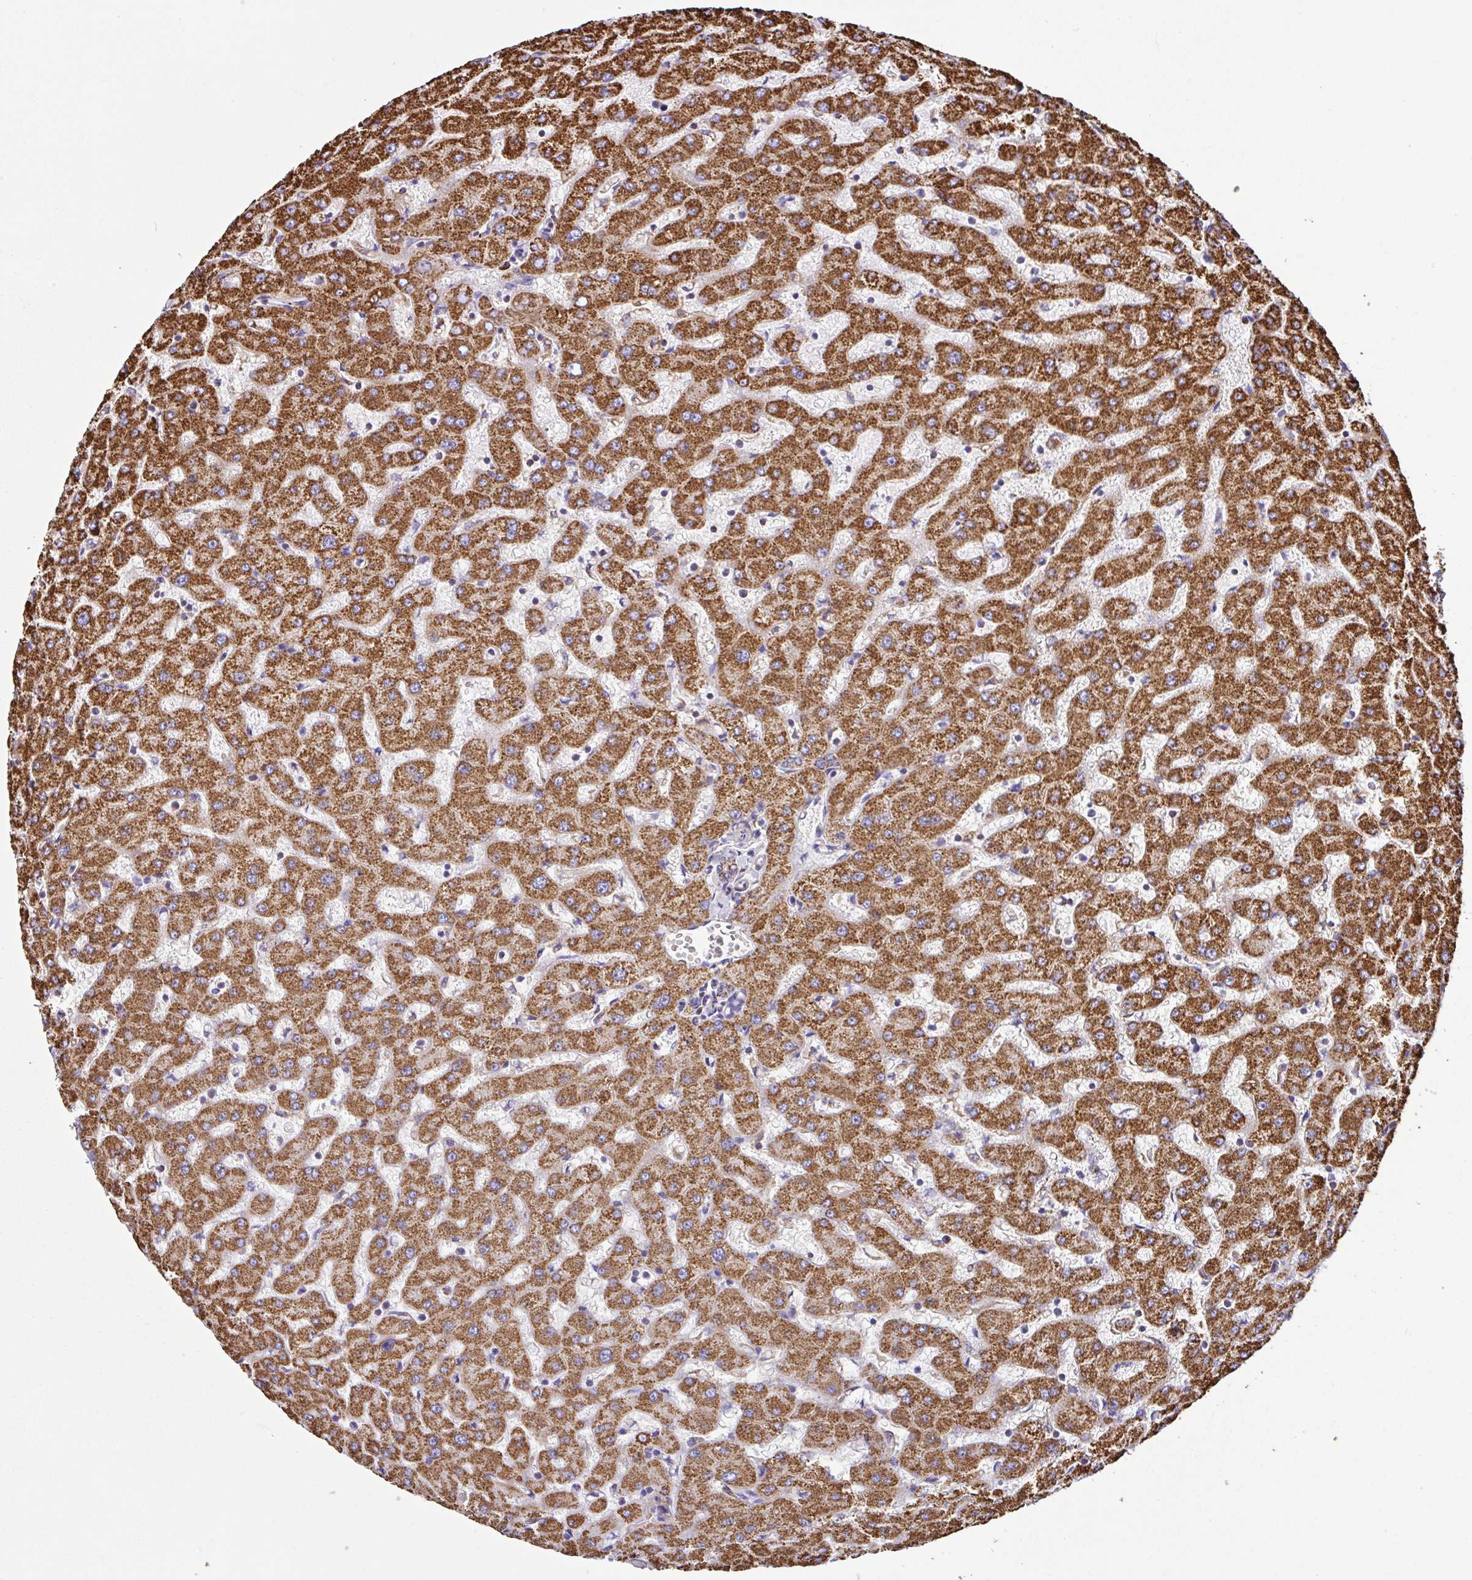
{"staining": {"intensity": "moderate", "quantity": ">75%", "location": "cytoplasmic/membranous"}, "tissue": "liver", "cell_type": "Cholangiocytes", "image_type": "normal", "snomed": [{"axis": "morphology", "description": "Normal tissue, NOS"}, {"axis": "topography", "description": "Liver"}], "caption": "Brown immunohistochemical staining in normal human liver shows moderate cytoplasmic/membranous positivity in about >75% of cholangiocytes. The staining was performed using DAB (3,3'-diaminobenzidine), with brown indicating positive protein expression. Nuclei are stained blue with hematoxylin.", "gene": "ANKRD33B", "patient": {"sex": "female", "age": 63}}